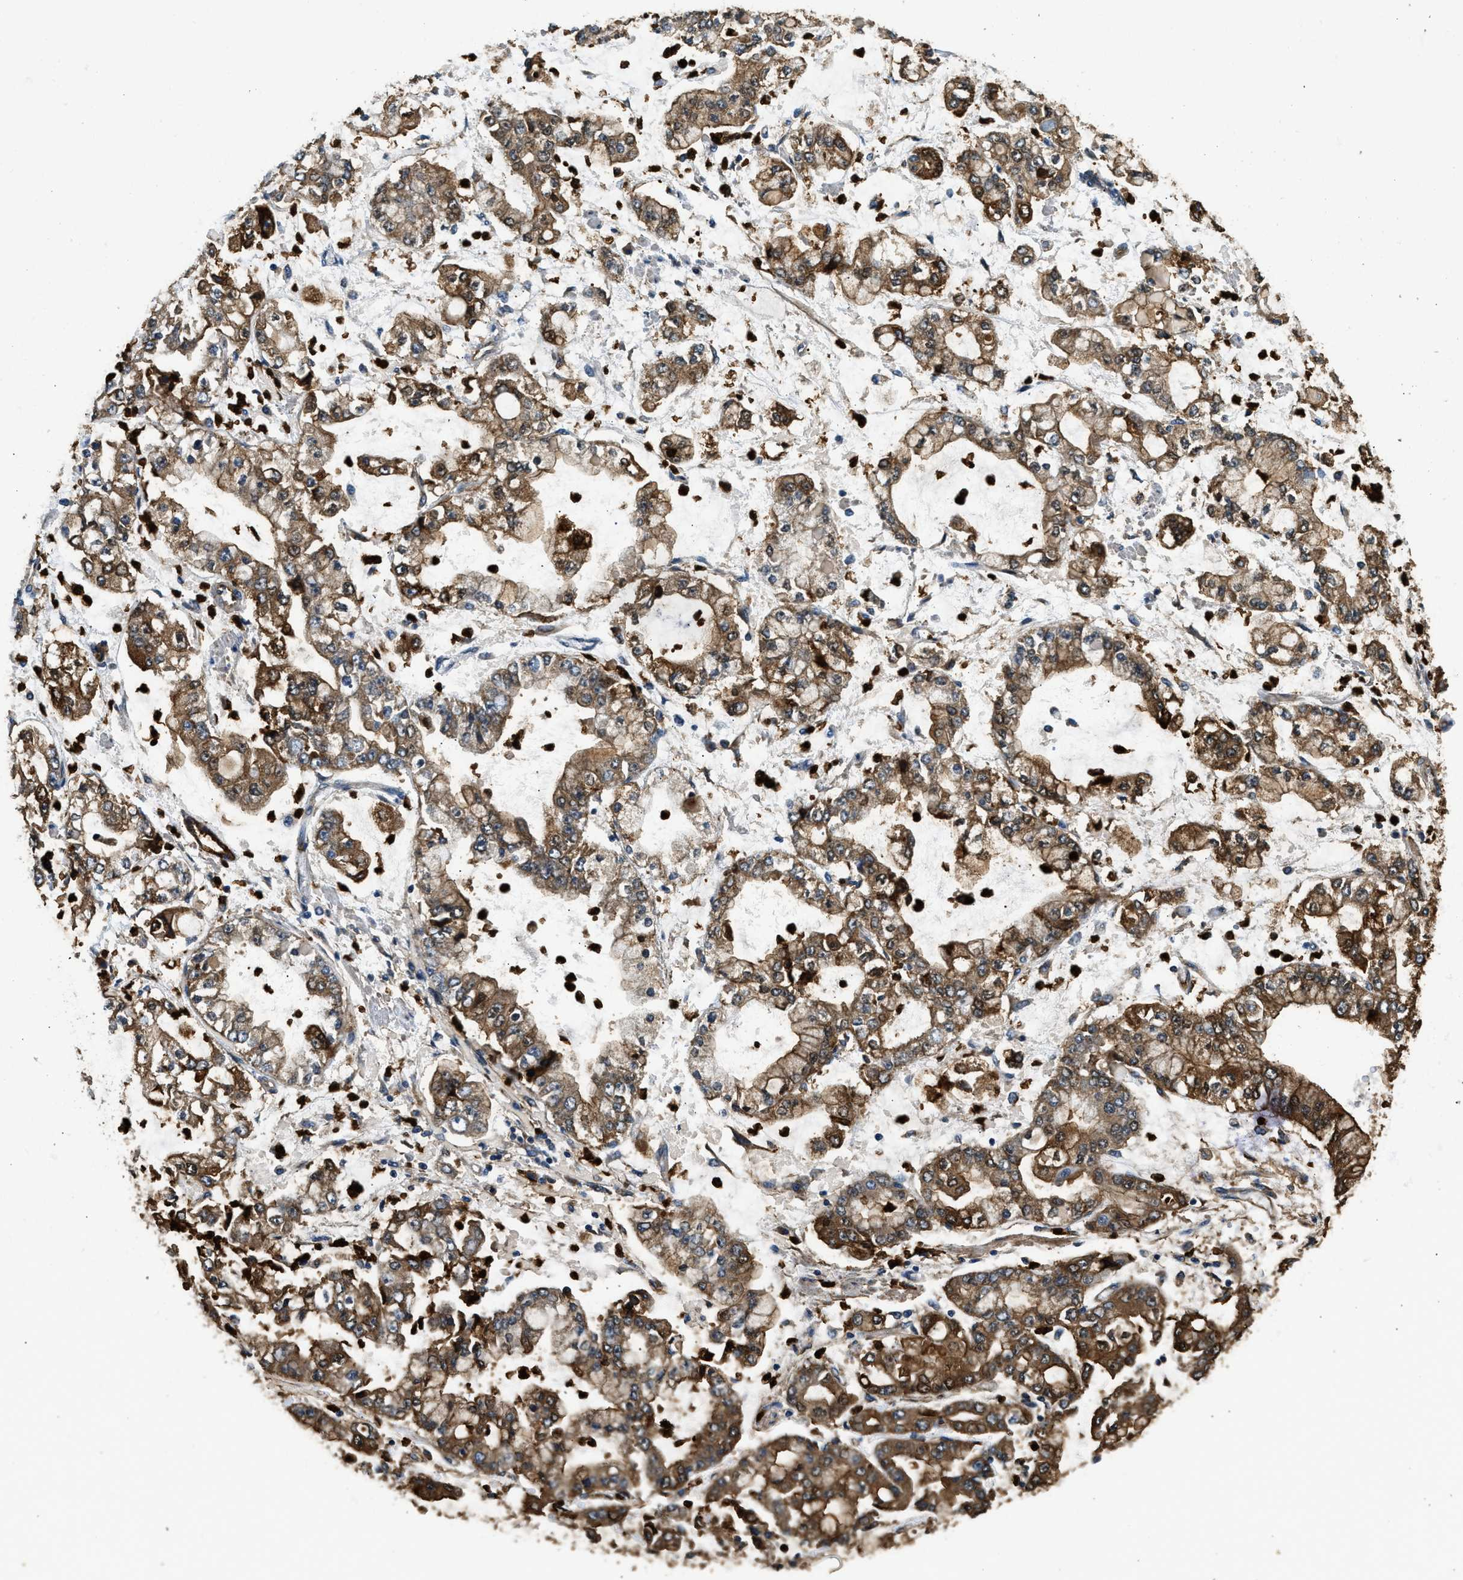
{"staining": {"intensity": "moderate", "quantity": ">75%", "location": "cytoplasmic/membranous"}, "tissue": "stomach cancer", "cell_type": "Tumor cells", "image_type": "cancer", "snomed": [{"axis": "morphology", "description": "Adenocarcinoma, NOS"}, {"axis": "topography", "description": "Stomach"}], "caption": "IHC photomicrograph of human adenocarcinoma (stomach) stained for a protein (brown), which reveals medium levels of moderate cytoplasmic/membranous positivity in approximately >75% of tumor cells.", "gene": "ANXA3", "patient": {"sex": "male", "age": 76}}